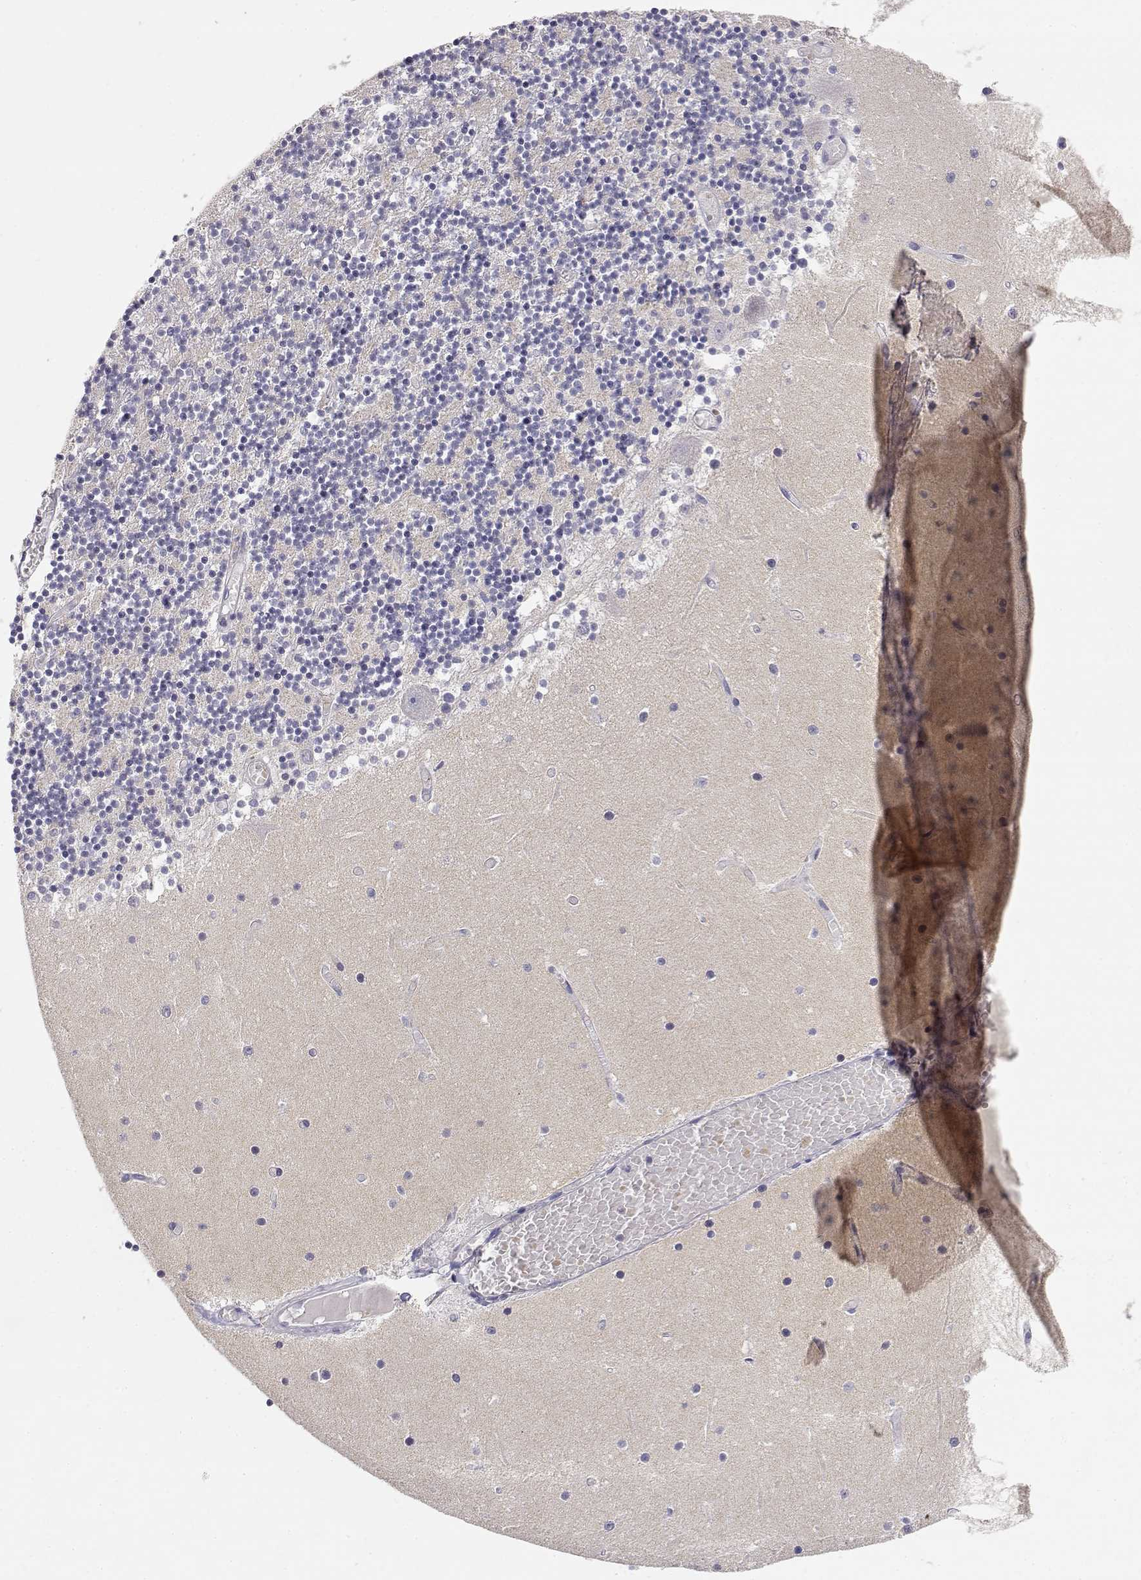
{"staining": {"intensity": "negative", "quantity": "none", "location": "none"}, "tissue": "cerebellum", "cell_type": "Cells in granular layer", "image_type": "normal", "snomed": [{"axis": "morphology", "description": "Normal tissue, NOS"}, {"axis": "topography", "description": "Cerebellum"}], "caption": "Immunohistochemistry micrograph of unremarkable cerebellum: cerebellum stained with DAB (3,3'-diaminobenzidine) demonstrates no significant protein positivity in cells in granular layer. (Stains: DAB (3,3'-diaminobenzidine) immunohistochemistry with hematoxylin counter stain, Microscopy: brightfield microscopy at high magnification).", "gene": "ADA", "patient": {"sex": "female", "age": 28}}